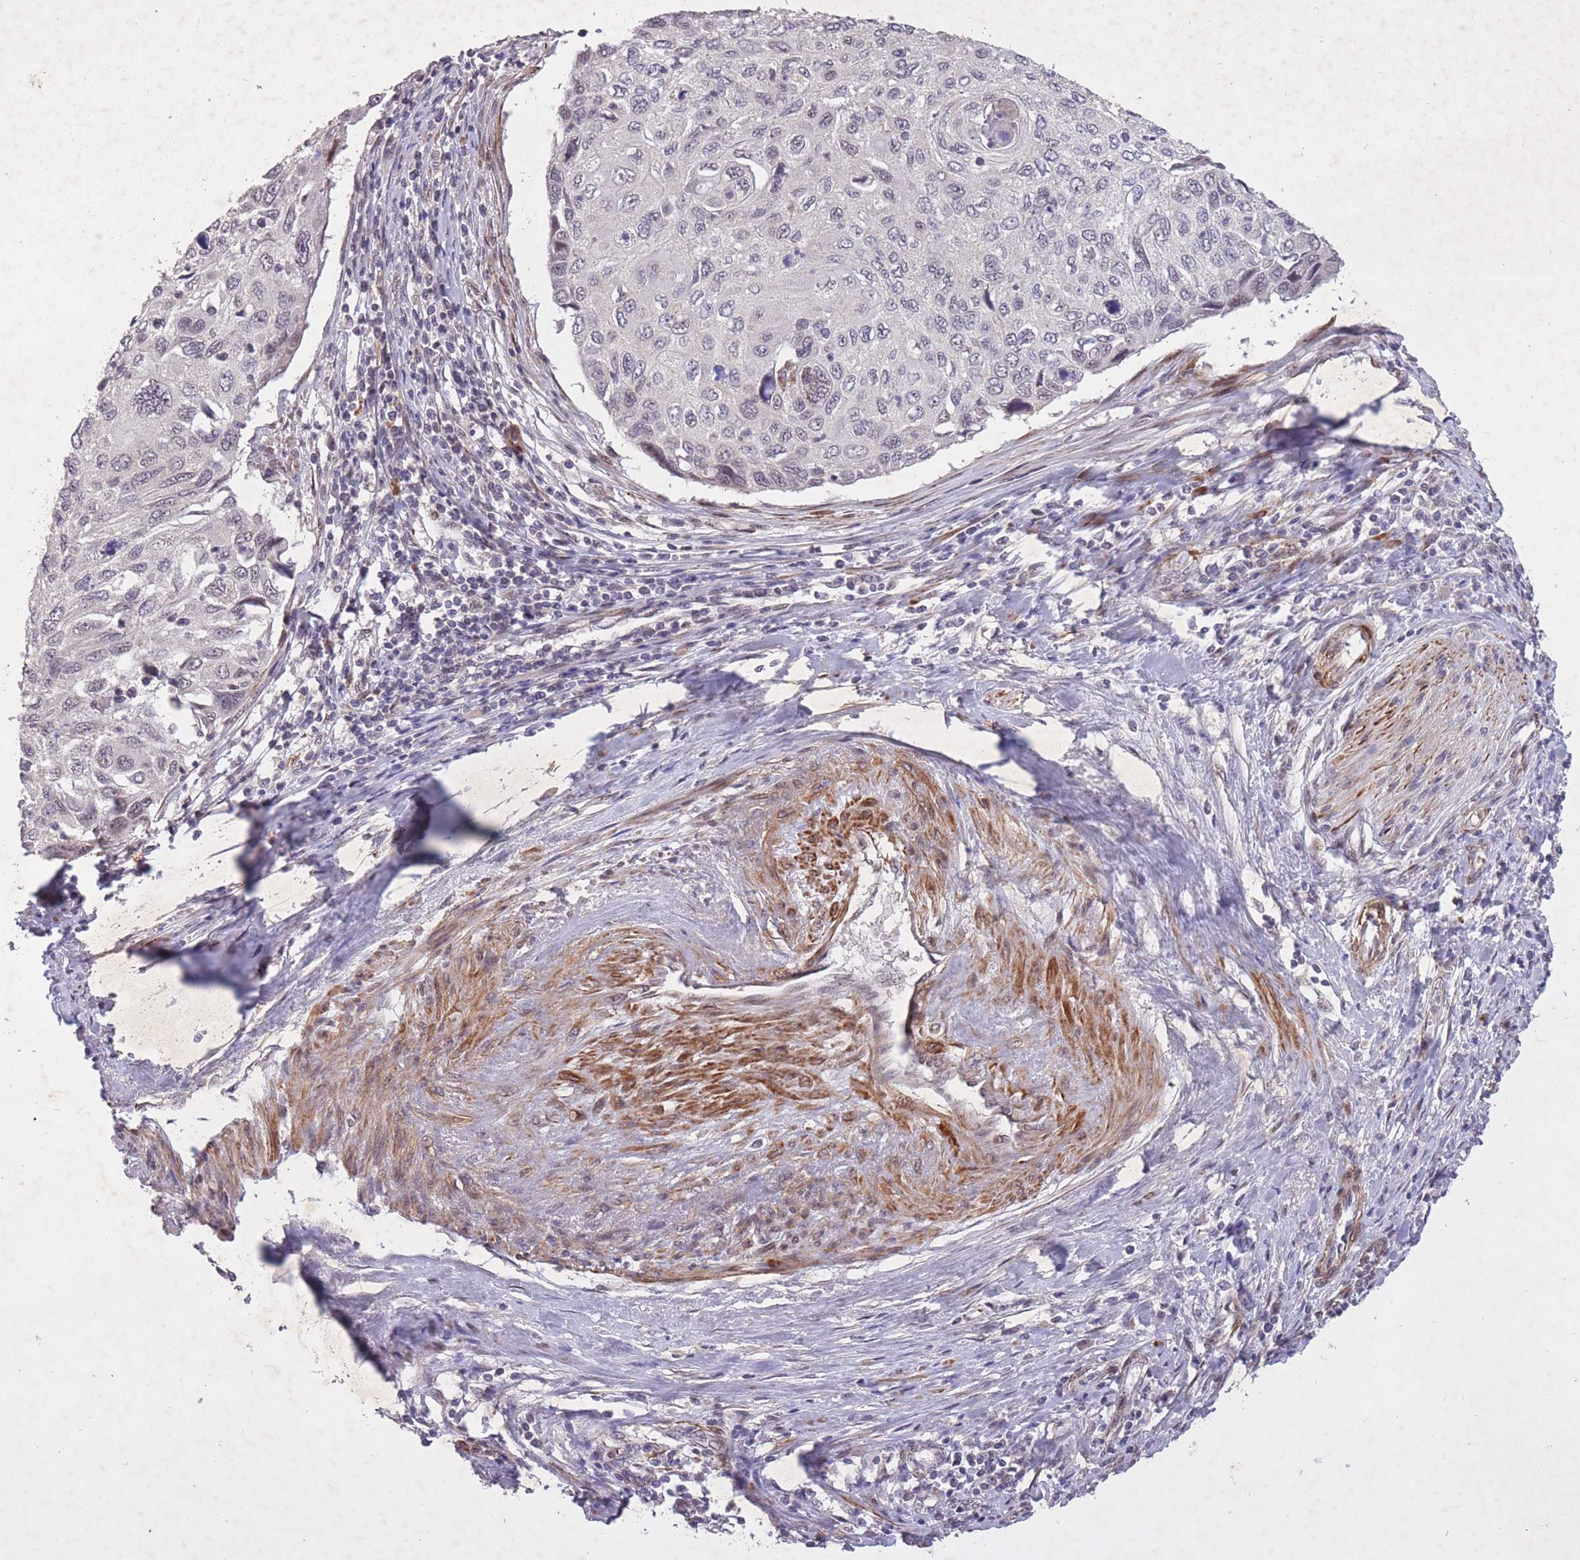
{"staining": {"intensity": "negative", "quantity": "none", "location": "none"}, "tissue": "cervical cancer", "cell_type": "Tumor cells", "image_type": "cancer", "snomed": [{"axis": "morphology", "description": "Squamous cell carcinoma, NOS"}, {"axis": "topography", "description": "Cervix"}], "caption": "An immunohistochemistry histopathology image of cervical cancer is shown. There is no staining in tumor cells of cervical cancer.", "gene": "CBX6", "patient": {"sex": "female", "age": 70}}